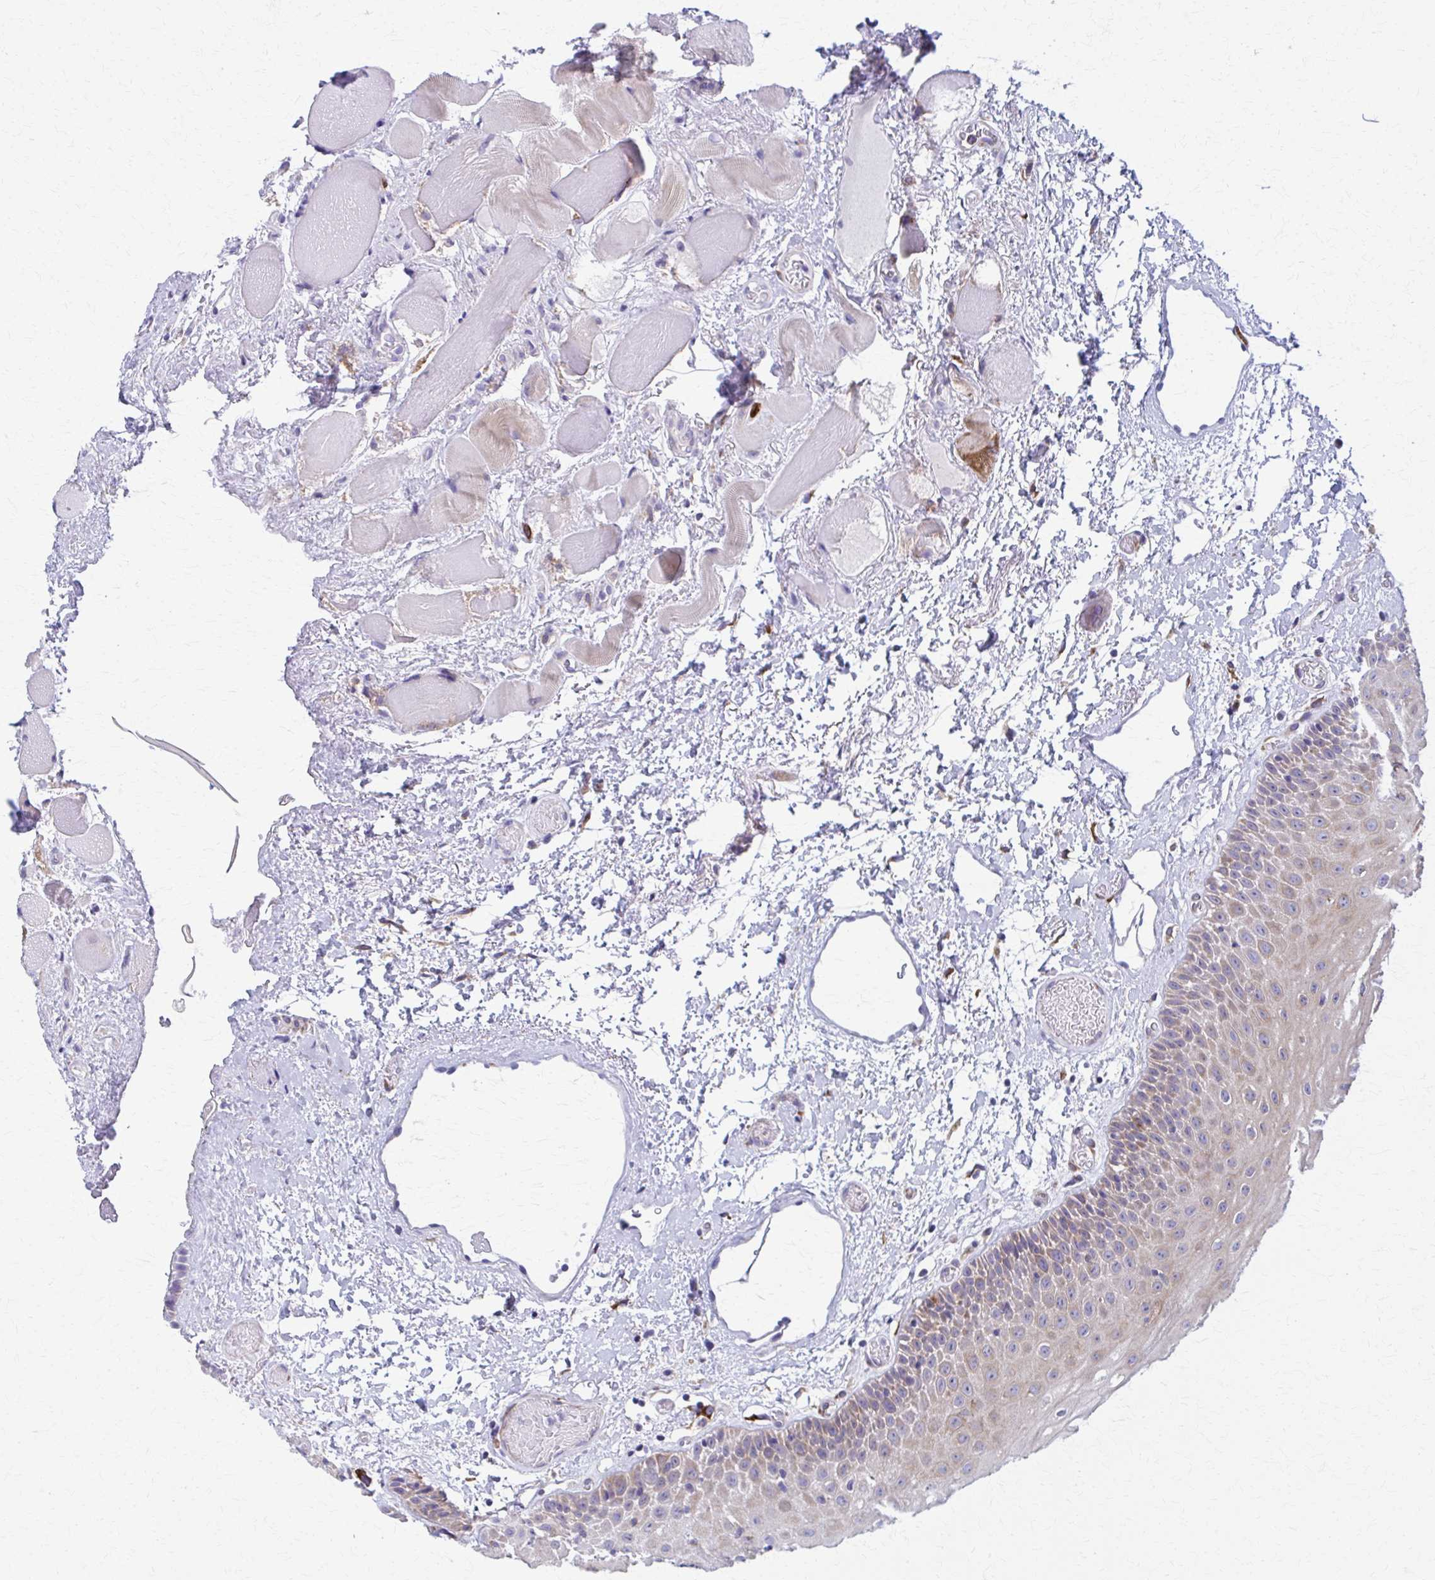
{"staining": {"intensity": "moderate", "quantity": "25%-75%", "location": "cytoplasmic/membranous"}, "tissue": "oral mucosa", "cell_type": "Squamous epithelial cells", "image_type": "normal", "snomed": [{"axis": "morphology", "description": "Normal tissue, NOS"}, {"axis": "topography", "description": "Oral tissue"}], "caption": "Protein analysis of normal oral mucosa displays moderate cytoplasmic/membranous positivity in about 25%-75% of squamous epithelial cells.", "gene": "SPATS2L", "patient": {"sex": "female", "age": 82}}